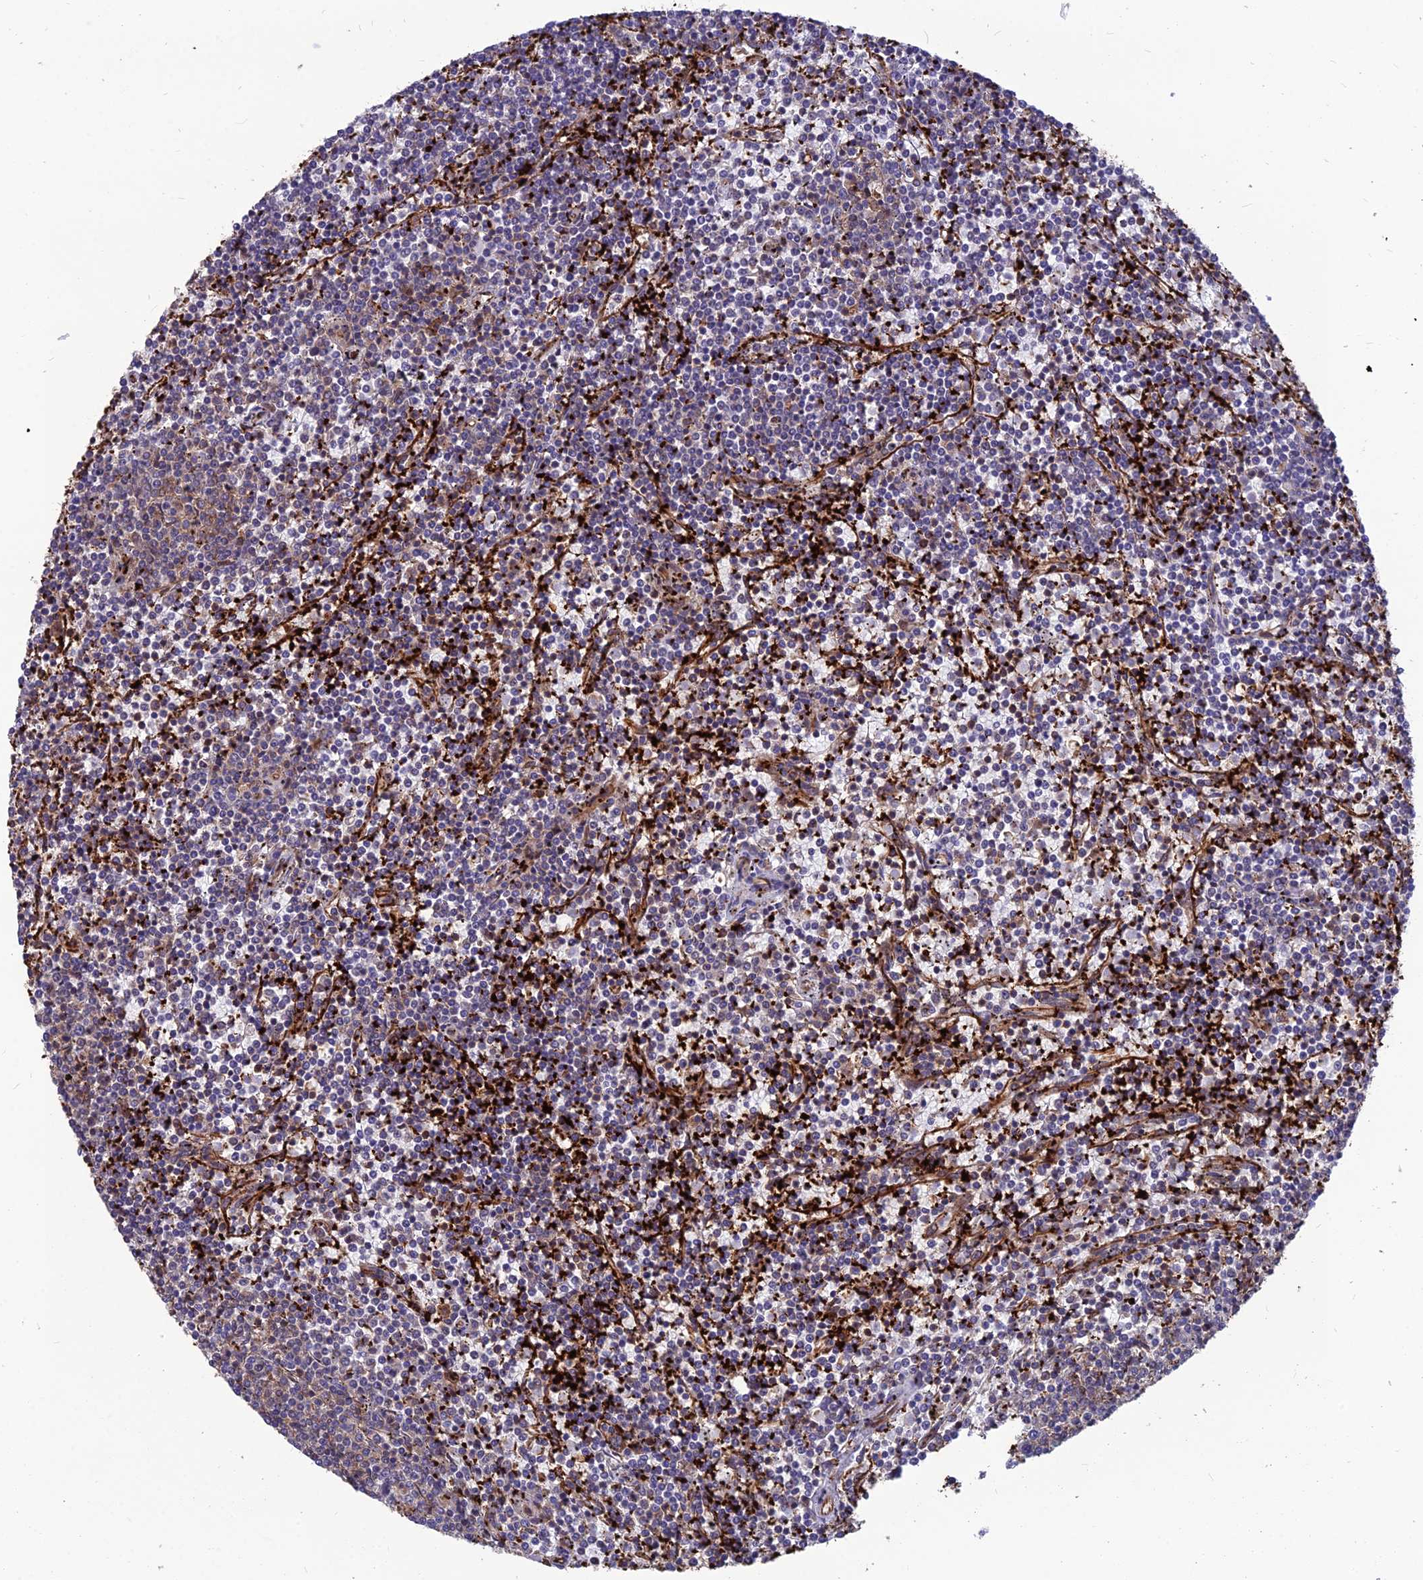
{"staining": {"intensity": "weak", "quantity": "<25%", "location": "cytoplasmic/membranous"}, "tissue": "lymphoma", "cell_type": "Tumor cells", "image_type": "cancer", "snomed": [{"axis": "morphology", "description": "Malignant lymphoma, non-Hodgkin's type, Low grade"}, {"axis": "topography", "description": "Spleen"}], "caption": "High power microscopy image of an IHC photomicrograph of malignant lymphoma, non-Hodgkin's type (low-grade), revealing no significant staining in tumor cells.", "gene": "PSMD11", "patient": {"sex": "female", "age": 50}}